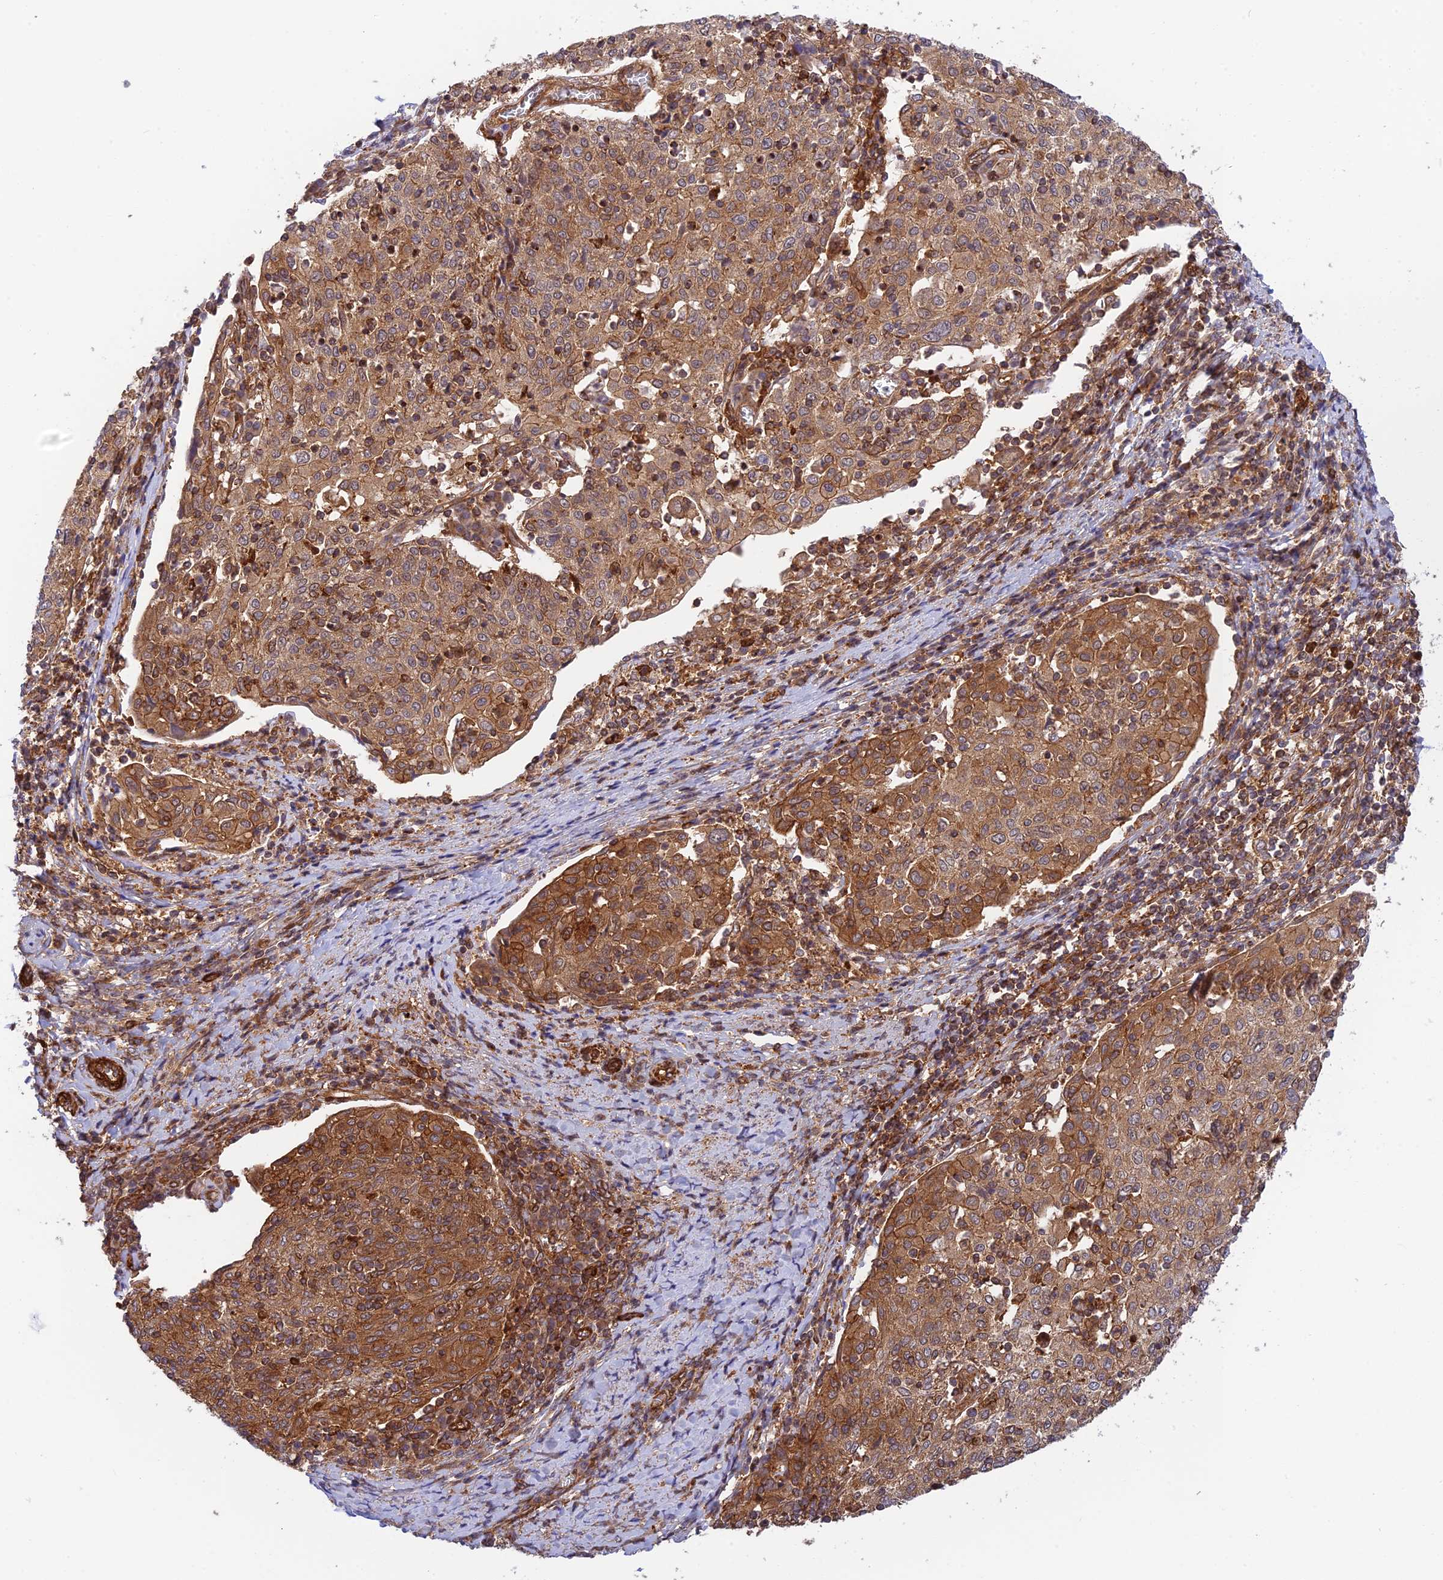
{"staining": {"intensity": "moderate", "quantity": ">75%", "location": "cytoplasmic/membranous"}, "tissue": "cervical cancer", "cell_type": "Tumor cells", "image_type": "cancer", "snomed": [{"axis": "morphology", "description": "Squamous cell carcinoma, NOS"}, {"axis": "topography", "description": "Cervix"}], "caption": "Immunohistochemistry (IHC) (DAB) staining of cervical cancer demonstrates moderate cytoplasmic/membranous protein staining in about >75% of tumor cells.", "gene": "EVI5L", "patient": {"sex": "female", "age": 52}}